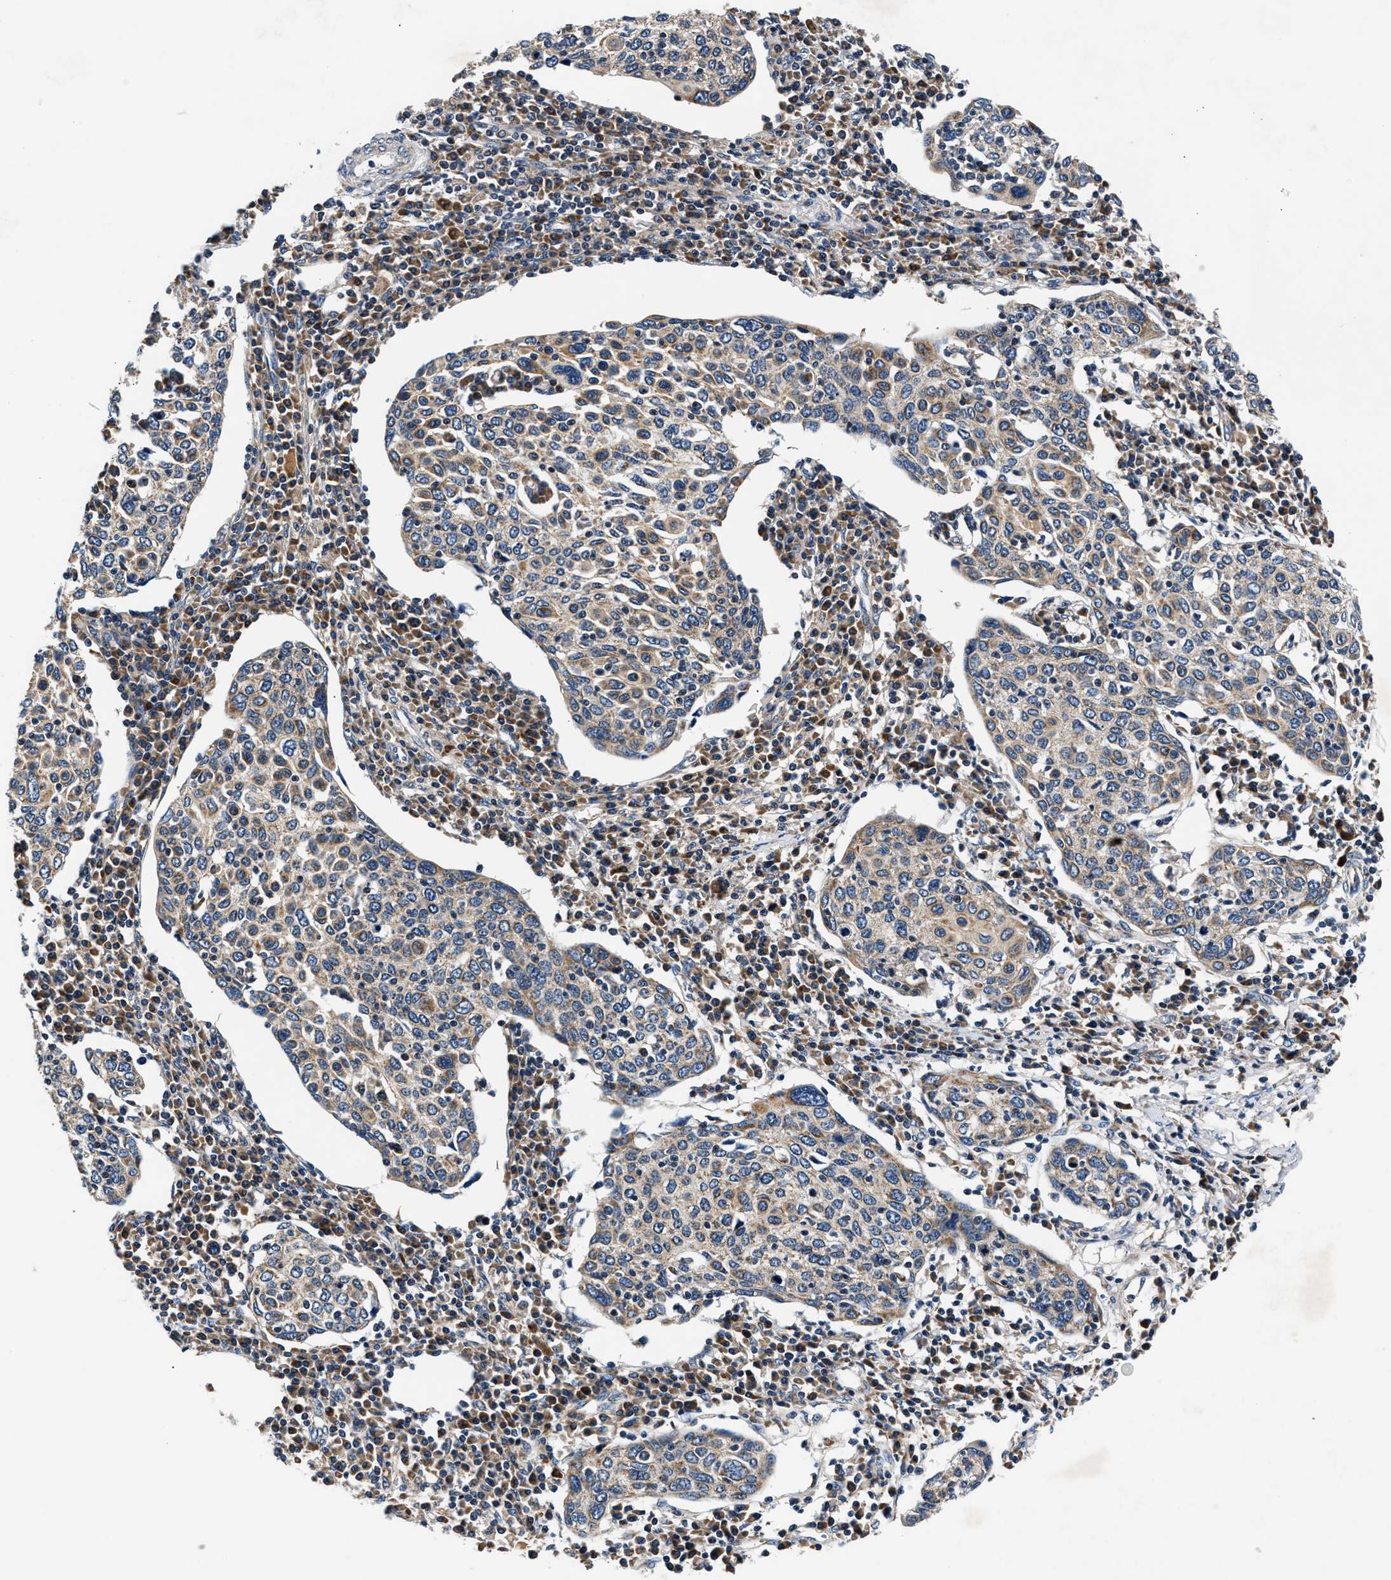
{"staining": {"intensity": "weak", "quantity": "<25%", "location": "cytoplasmic/membranous"}, "tissue": "cervical cancer", "cell_type": "Tumor cells", "image_type": "cancer", "snomed": [{"axis": "morphology", "description": "Squamous cell carcinoma, NOS"}, {"axis": "topography", "description": "Cervix"}], "caption": "The immunohistochemistry (IHC) image has no significant staining in tumor cells of cervical squamous cell carcinoma tissue. (DAB (3,3'-diaminobenzidine) immunohistochemistry (IHC), high magnification).", "gene": "IMMT", "patient": {"sex": "female", "age": 40}}